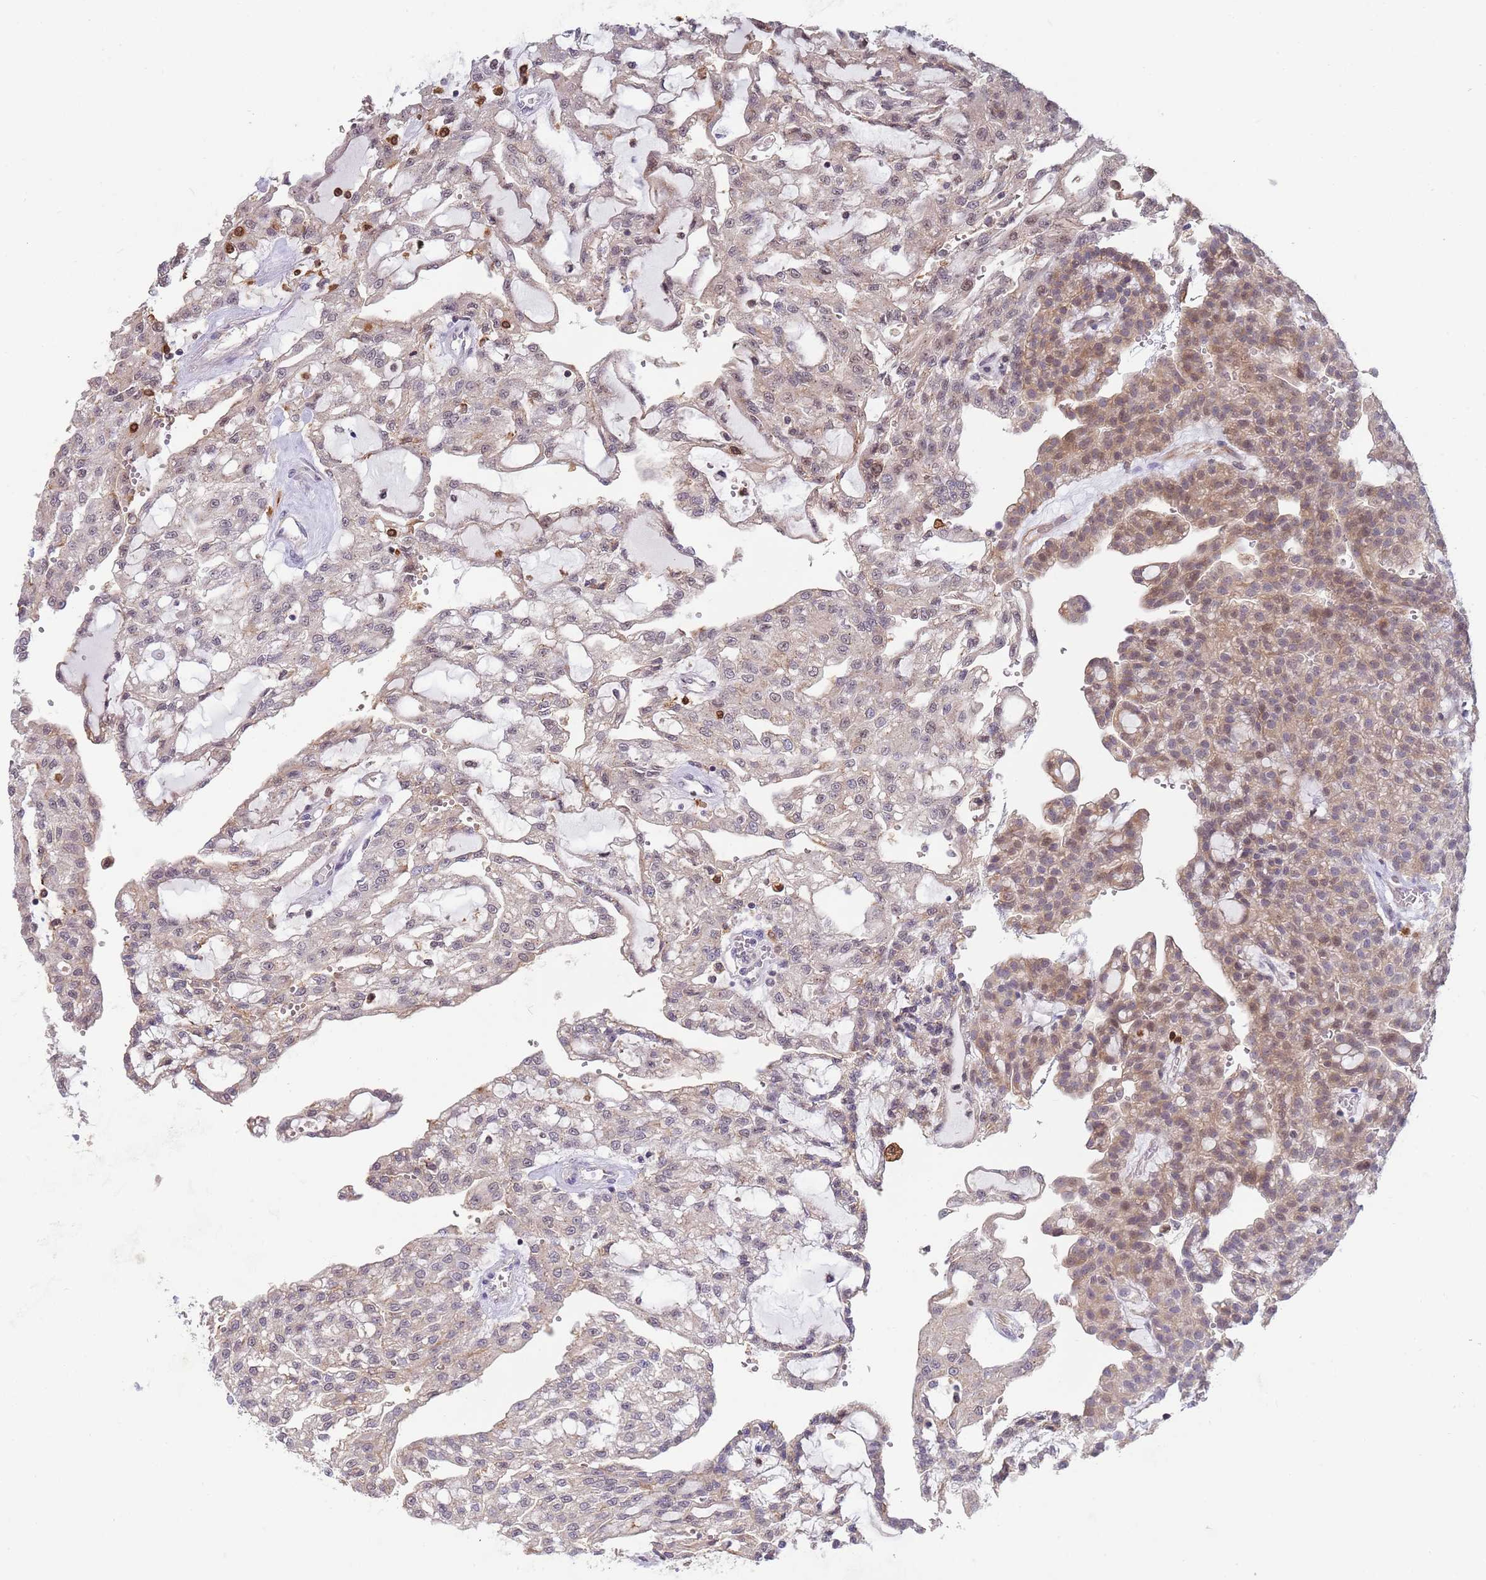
{"staining": {"intensity": "weak", "quantity": "25%-75%", "location": "cytoplasmic/membranous,nuclear"}, "tissue": "renal cancer", "cell_type": "Tumor cells", "image_type": "cancer", "snomed": [{"axis": "morphology", "description": "Adenocarcinoma, NOS"}, {"axis": "topography", "description": "Kidney"}], "caption": "Renal adenocarcinoma stained with DAB (3,3'-diaminobenzidine) immunohistochemistry (IHC) demonstrates low levels of weak cytoplasmic/membranous and nuclear positivity in about 25%-75% of tumor cells.", "gene": "CCNJL", "patient": {"sex": "male", "age": 63}}